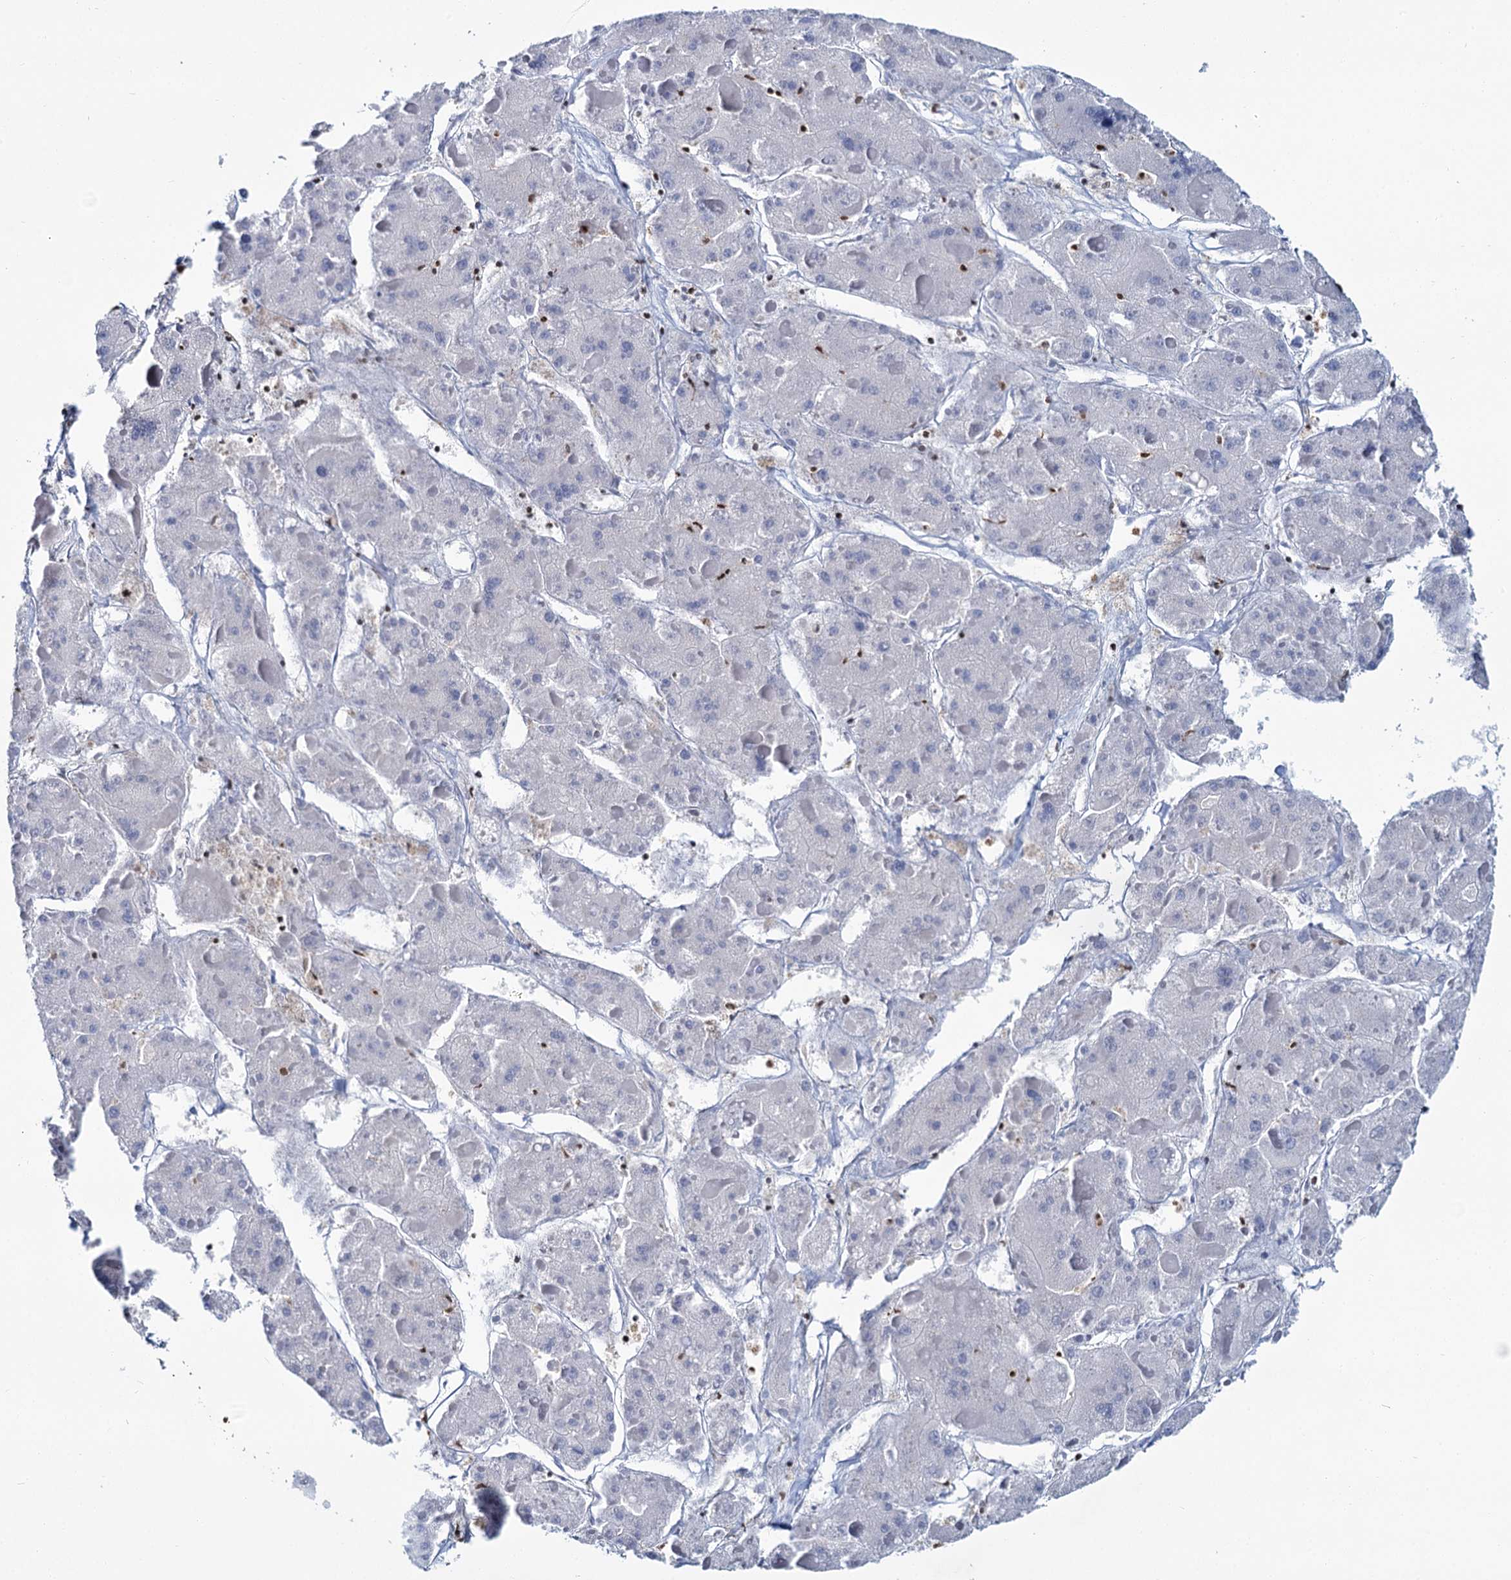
{"staining": {"intensity": "negative", "quantity": "none", "location": "none"}, "tissue": "liver cancer", "cell_type": "Tumor cells", "image_type": "cancer", "snomed": [{"axis": "morphology", "description": "Carcinoma, Hepatocellular, NOS"}, {"axis": "topography", "description": "Liver"}], "caption": "Tumor cells are negative for brown protein staining in liver cancer (hepatocellular carcinoma).", "gene": "CELF2", "patient": {"sex": "female", "age": 73}}